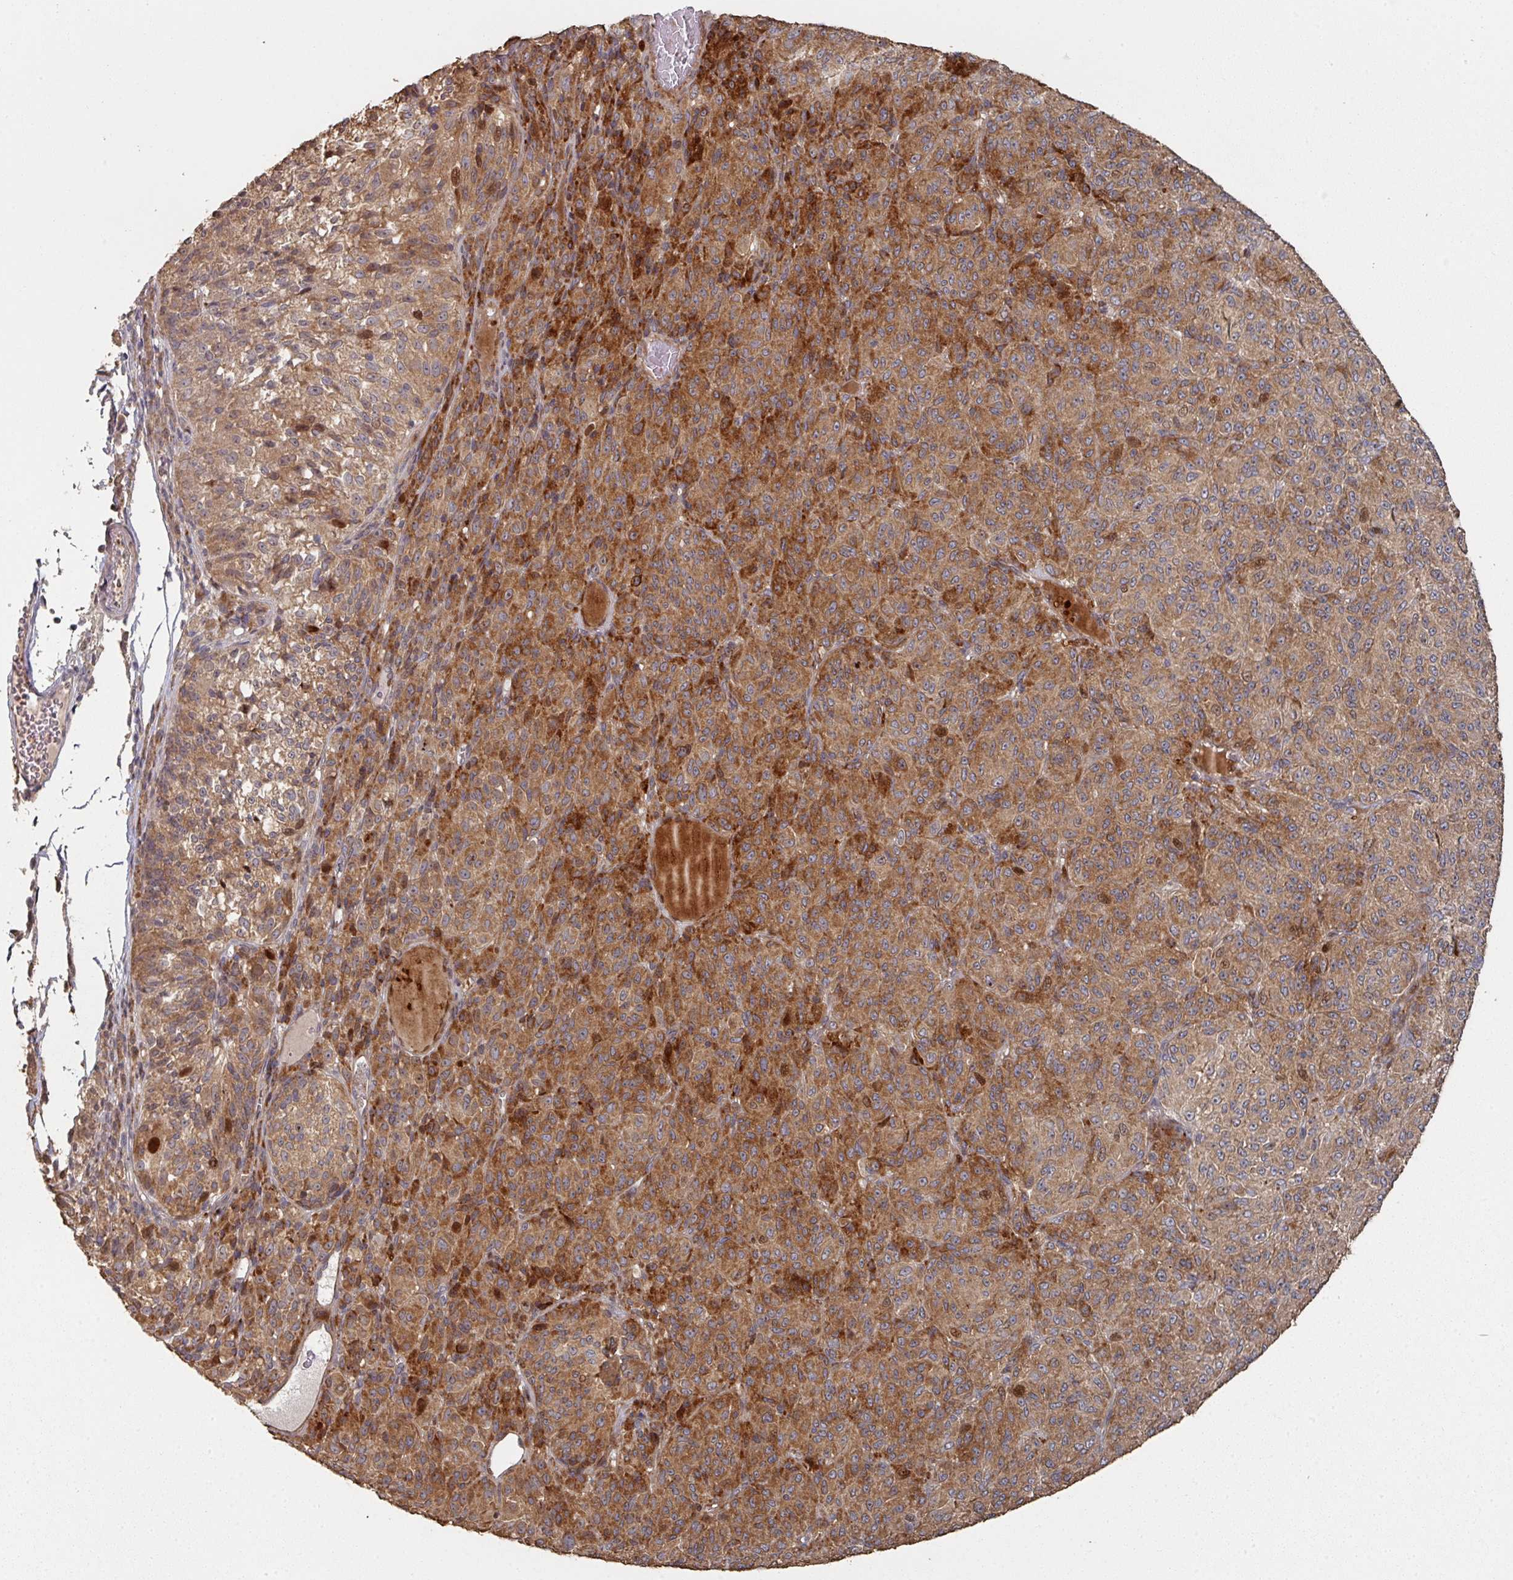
{"staining": {"intensity": "moderate", "quantity": ">75%", "location": "cytoplasmic/membranous,nuclear"}, "tissue": "melanoma", "cell_type": "Tumor cells", "image_type": "cancer", "snomed": [{"axis": "morphology", "description": "Malignant melanoma, Metastatic site"}, {"axis": "topography", "description": "Brain"}], "caption": "Melanoma stained for a protein (brown) demonstrates moderate cytoplasmic/membranous and nuclear positive expression in approximately >75% of tumor cells.", "gene": "CA7", "patient": {"sex": "female", "age": 56}}